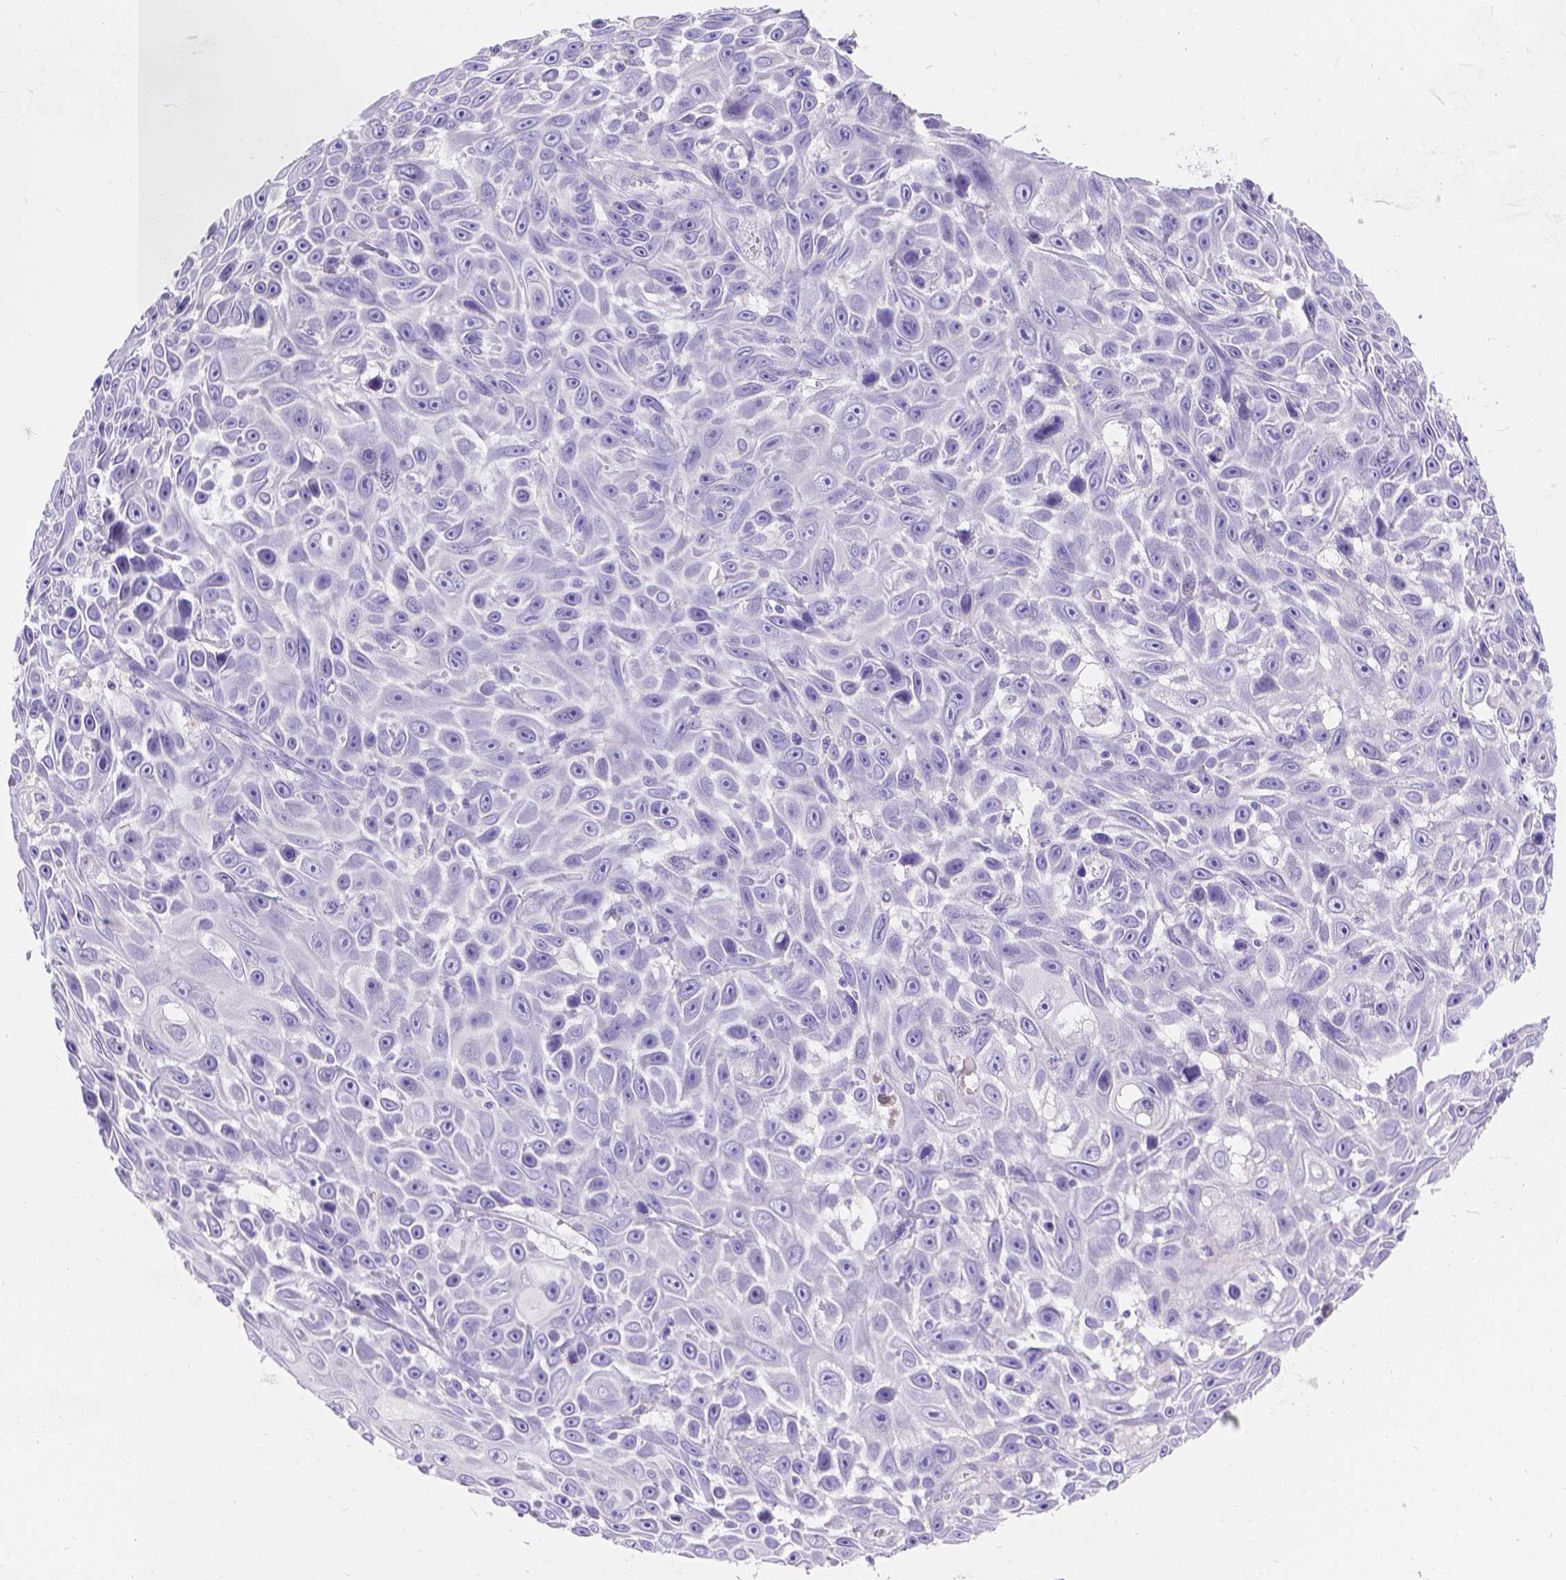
{"staining": {"intensity": "negative", "quantity": "none", "location": "none"}, "tissue": "skin cancer", "cell_type": "Tumor cells", "image_type": "cancer", "snomed": [{"axis": "morphology", "description": "Squamous cell carcinoma, NOS"}, {"axis": "topography", "description": "Skin"}], "caption": "High magnification brightfield microscopy of skin cancer (squamous cell carcinoma) stained with DAB (brown) and counterstained with hematoxylin (blue): tumor cells show no significant expression.", "gene": "GNRHR", "patient": {"sex": "male", "age": 82}}